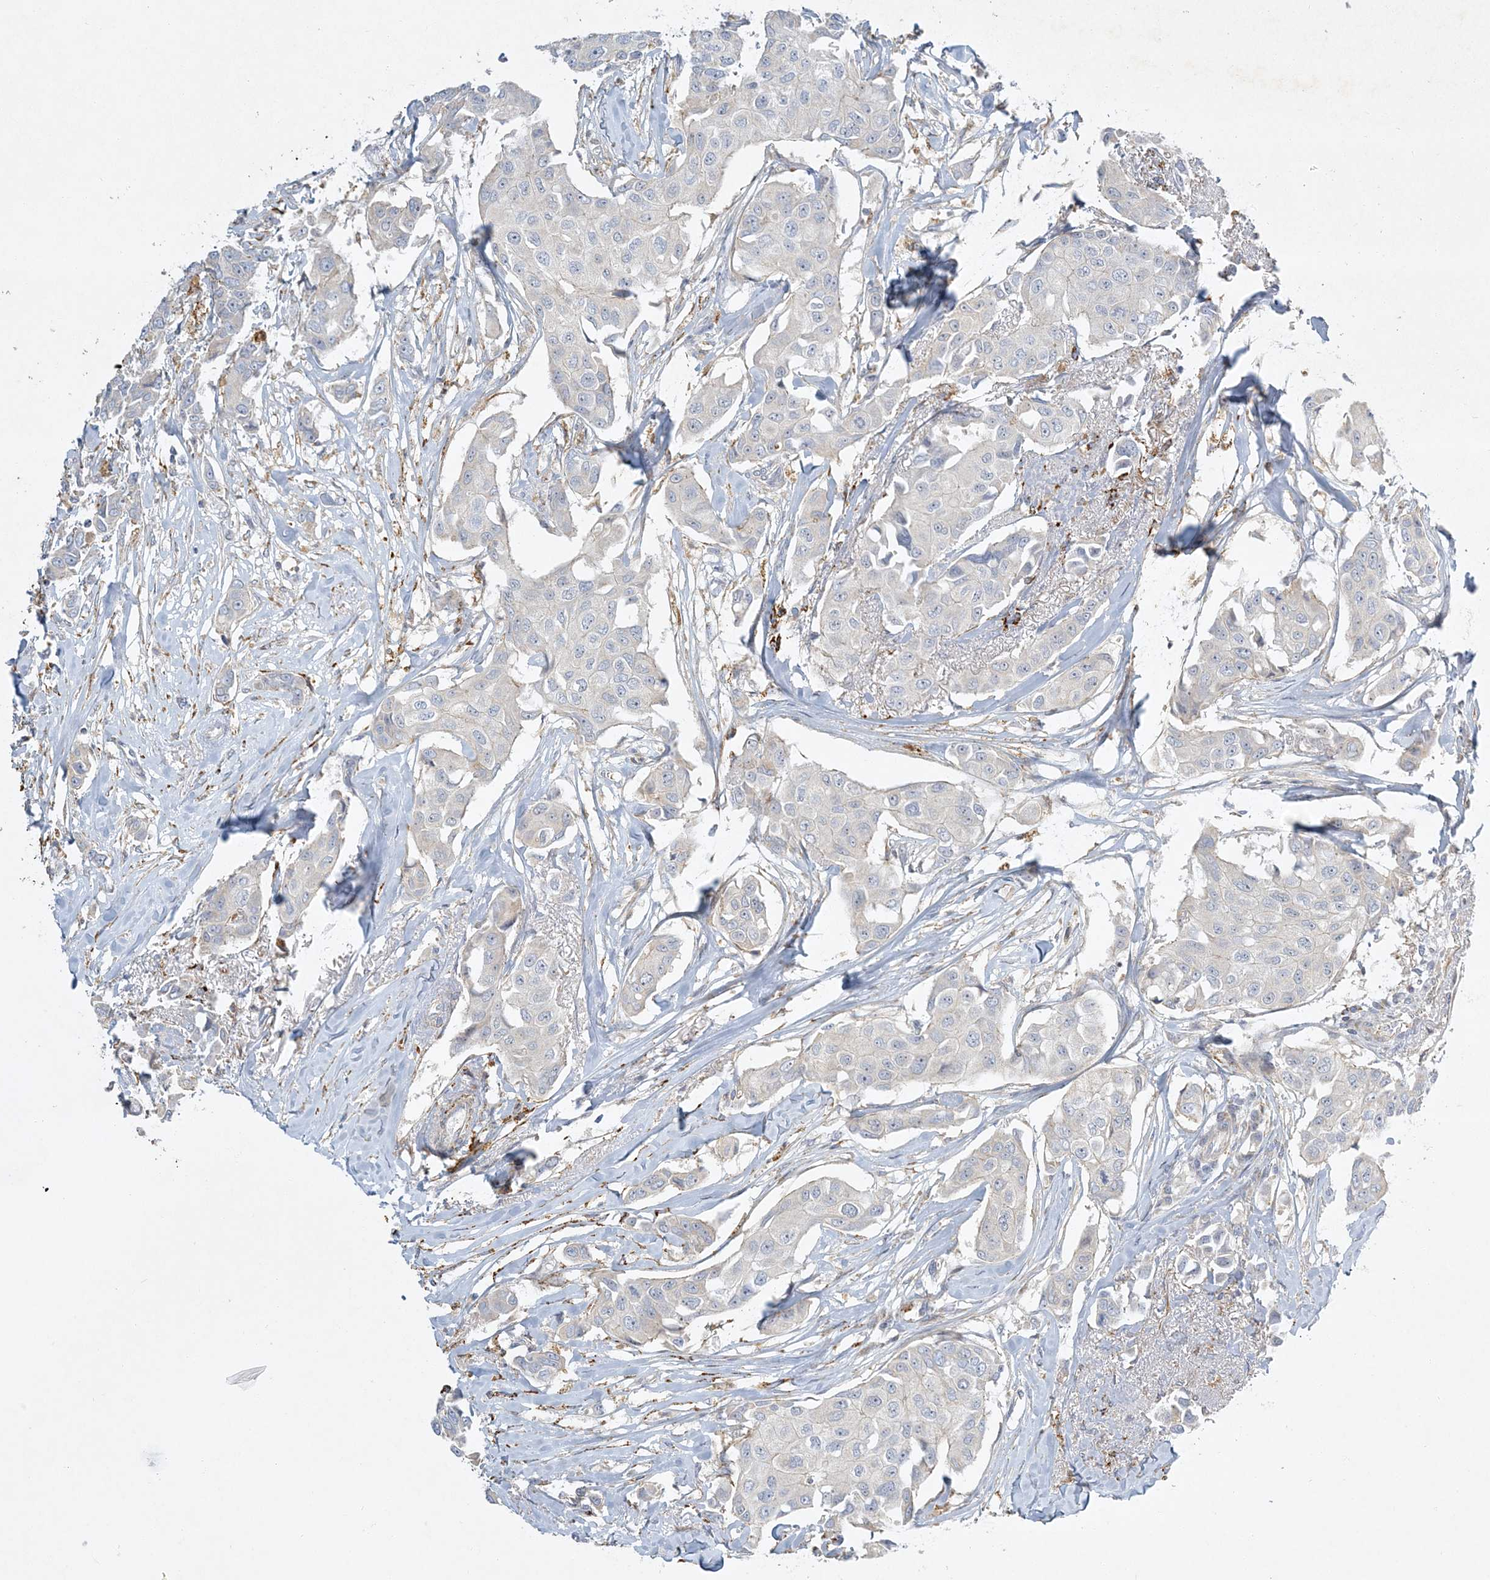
{"staining": {"intensity": "negative", "quantity": "none", "location": "none"}, "tissue": "breast cancer", "cell_type": "Tumor cells", "image_type": "cancer", "snomed": [{"axis": "morphology", "description": "Duct carcinoma"}, {"axis": "topography", "description": "Breast"}], "caption": "Immunohistochemistry of human breast cancer displays no positivity in tumor cells.", "gene": "LTN1", "patient": {"sex": "female", "age": 80}}